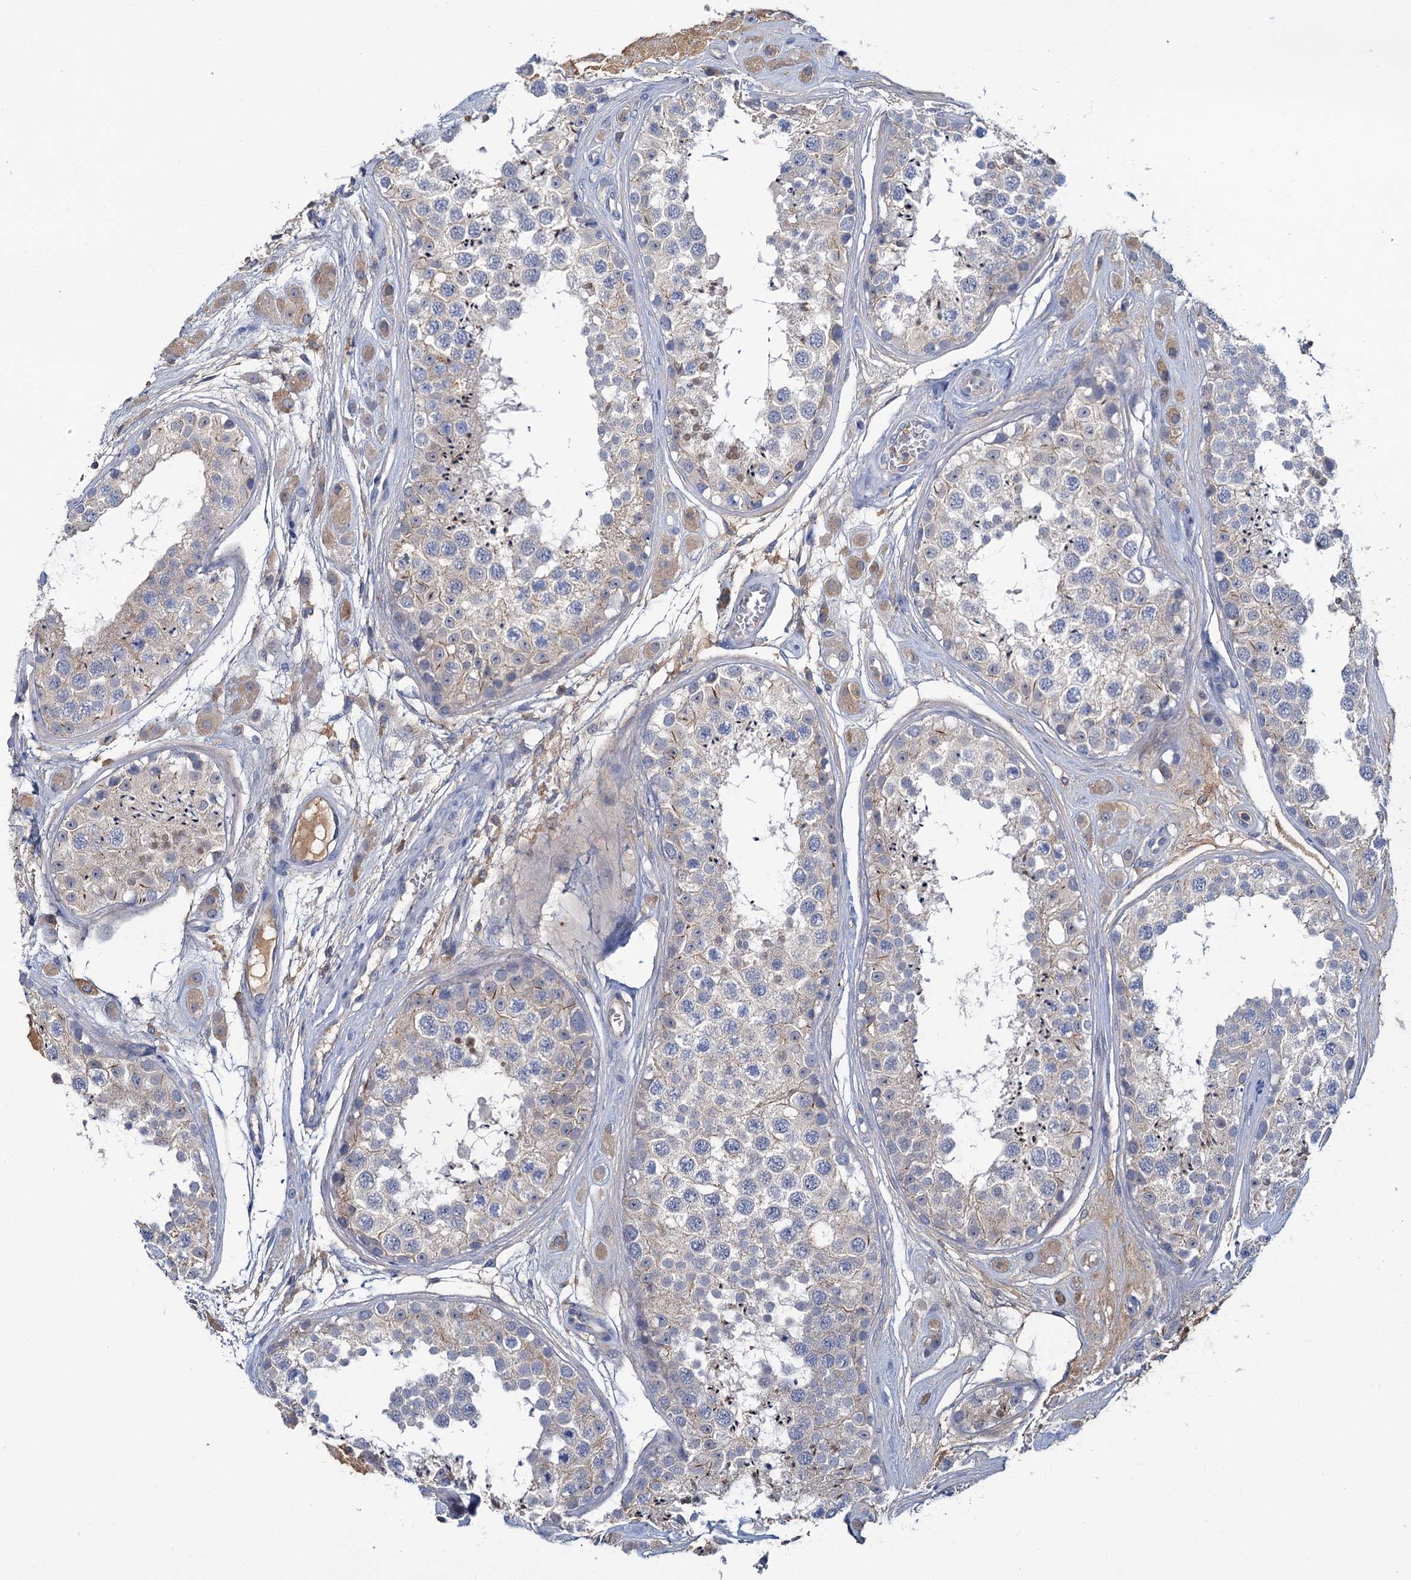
{"staining": {"intensity": "negative", "quantity": "none", "location": "none"}, "tissue": "testis", "cell_type": "Cells in seminiferous ducts", "image_type": "normal", "snomed": [{"axis": "morphology", "description": "Normal tissue, NOS"}, {"axis": "topography", "description": "Testis"}], "caption": "This image is of normal testis stained with immunohistochemistry (IHC) to label a protein in brown with the nuclei are counter-stained blue. There is no staining in cells in seminiferous ducts.", "gene": "FGFR2", "patient": {"sex": "male", "age": 25}}